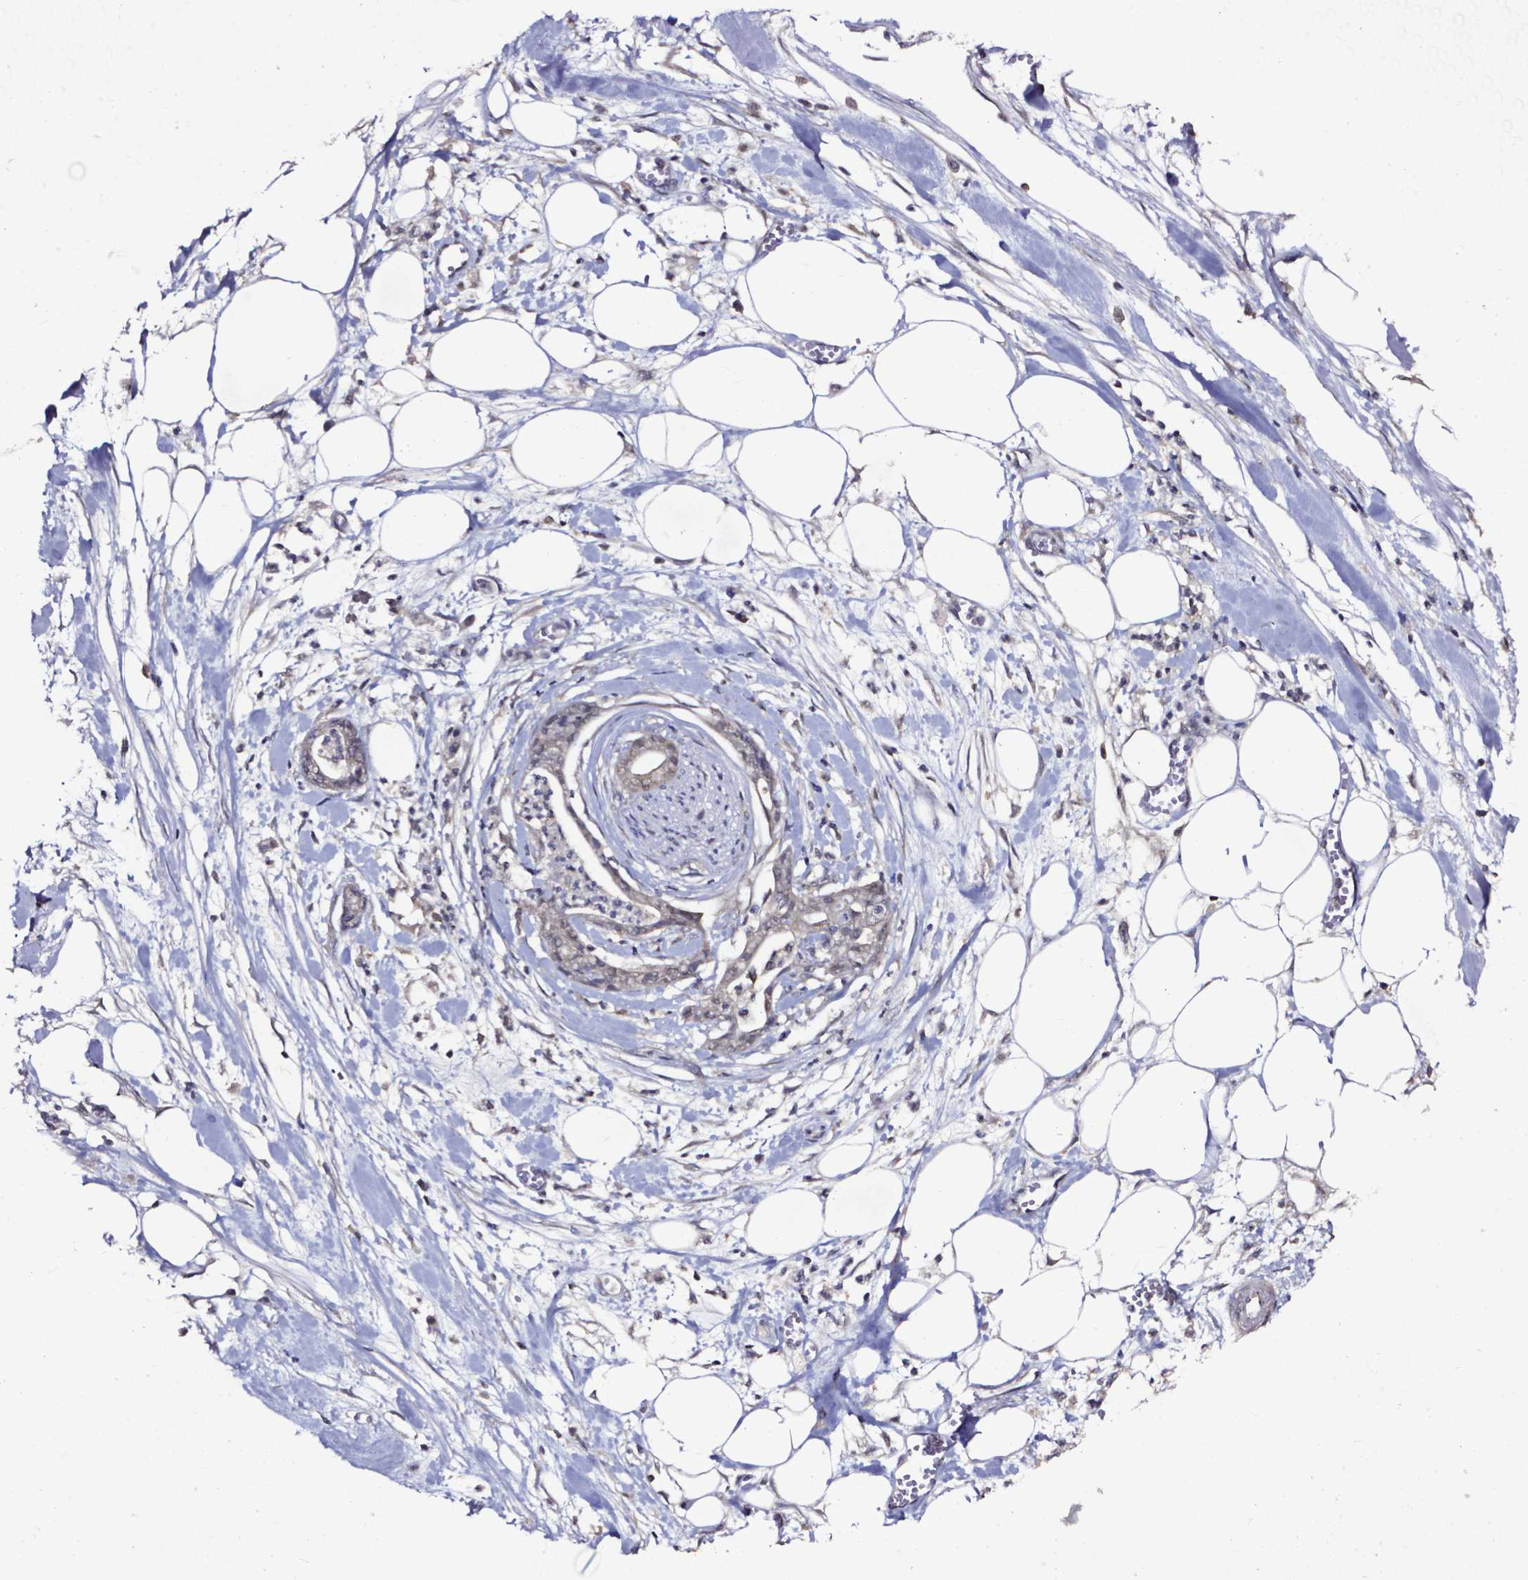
{"staining": {"intensity": "negative", "quantity": "none", "location": "none"}, "tissue": "pancreatic cancer", "cell_type": "Tumor cells", "image_type": "cancer", "snomed": [{"axis": "morphology", "description": "Normal tissue, NOS"}, {"axis": "morphology", "description": "Adenocarcinoma, NOS"}, {"axis": "topography", "description": "Lymph node"}, {"axis": "topography", "description": "Pancreas"}], "caption": "Immunohistochemistry (IHC) histopathology image of neoplastic tissue: human pancreatic adenocarcinoma stained with DAB (3,3'-diaminobenzidine) exhibits no significant protein positivity in tumor cells.", "gene": "OTUB1", "patient": {"sex": "female", "age": 58}}